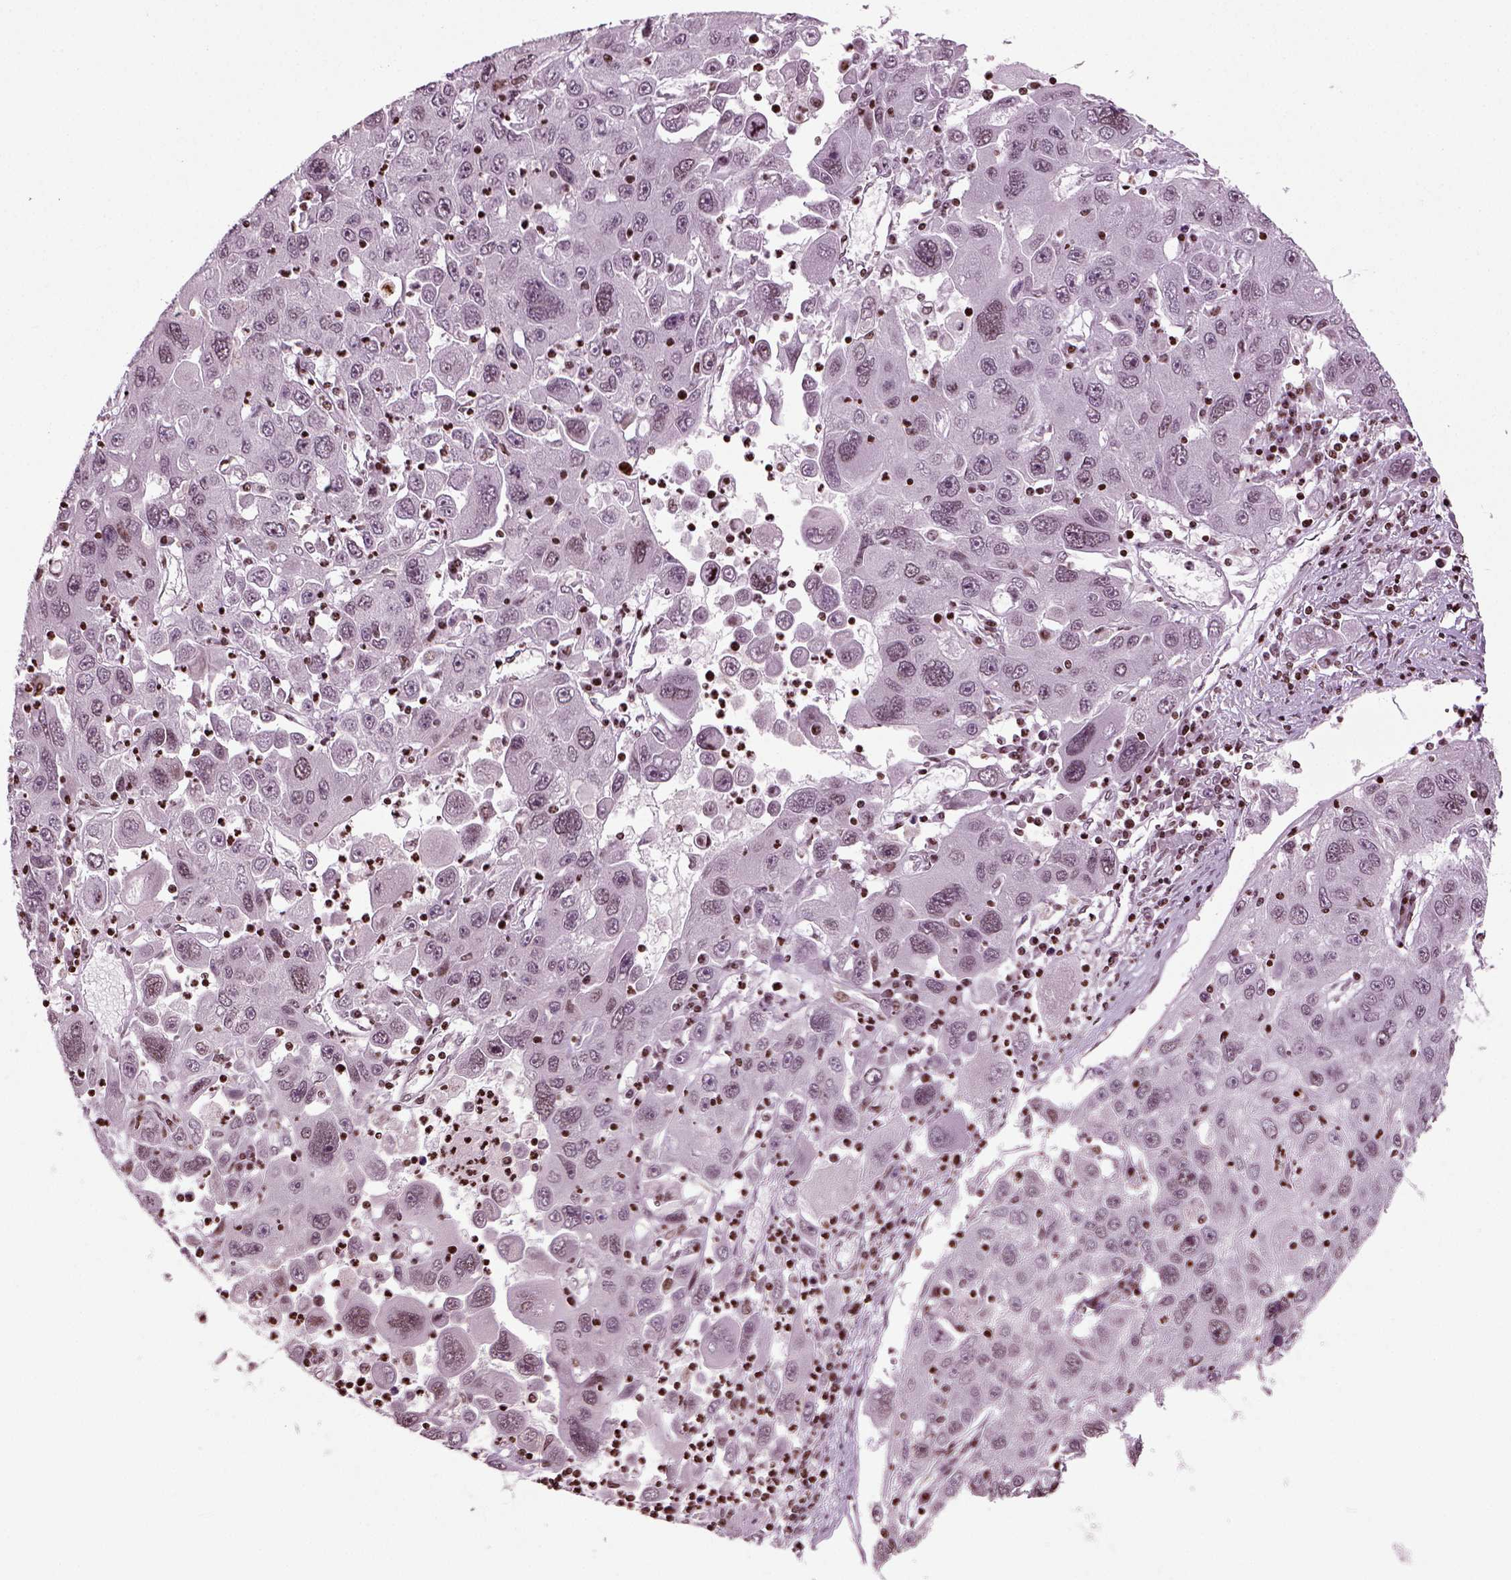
{"staining": {"intensity": "negative", "quantity": "none", "location": "none"}, "tissue": "stomach cancer", "cell_type": "Tumor cells", "image_type": "cancer", "snomed": [{"axis": "morphology", "description": "Adenocarcinoma, NOS"}, {"axis": "topography", "description": "Stomach"}], "caption": "Tumor cells are negative for protein expression in human adenocarcinoma (stomach). The staining was performed using DAB (3,3'-diaminobenzidine) to visualize the protein expression in brown, while the nuclei were stained in blue with hematoxylin (Magnification: 20x).", "gene": "HEYL", "patient": {"sex": "male", "age": 56}}